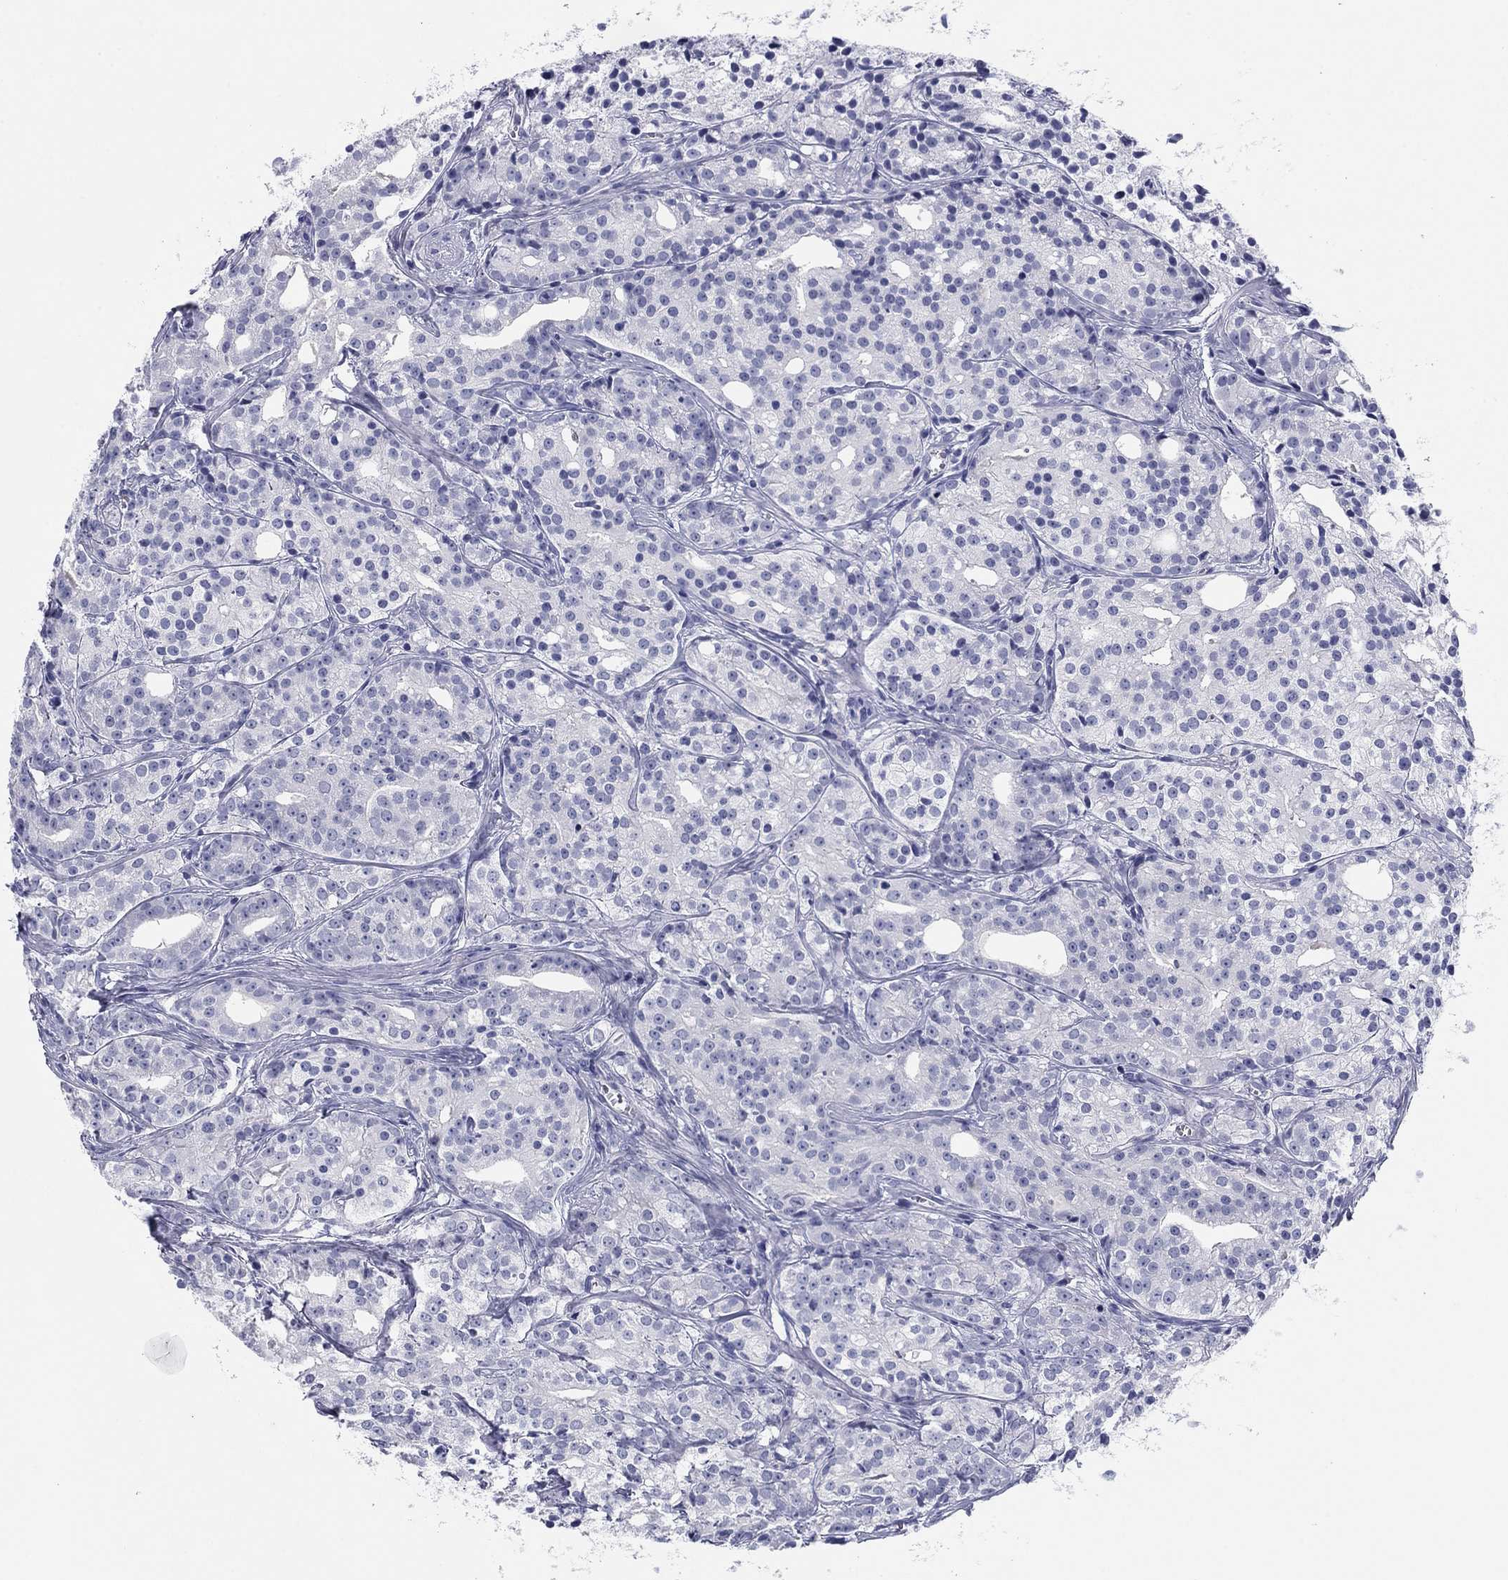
{"staining": {"intensity": "negative", "quantity": "none", "location": "none"}, "tissue": "prostate cancer", "cell_type": "Tumor cells", "image_type": "cancer", "snomed": [{"axis": "morphology", "description": "Adenocarcinoma, Medium grade"}, {"axis": "topography", "description": "Prostate"}], "caption": "The immunohistochemistry (IHC) image has no significant staining in tumor cells of prostate adenocarcinoma (medium-grade) tissue.", "gene": "KCNH1", "patient": {"sex": "male", "age": 74}}